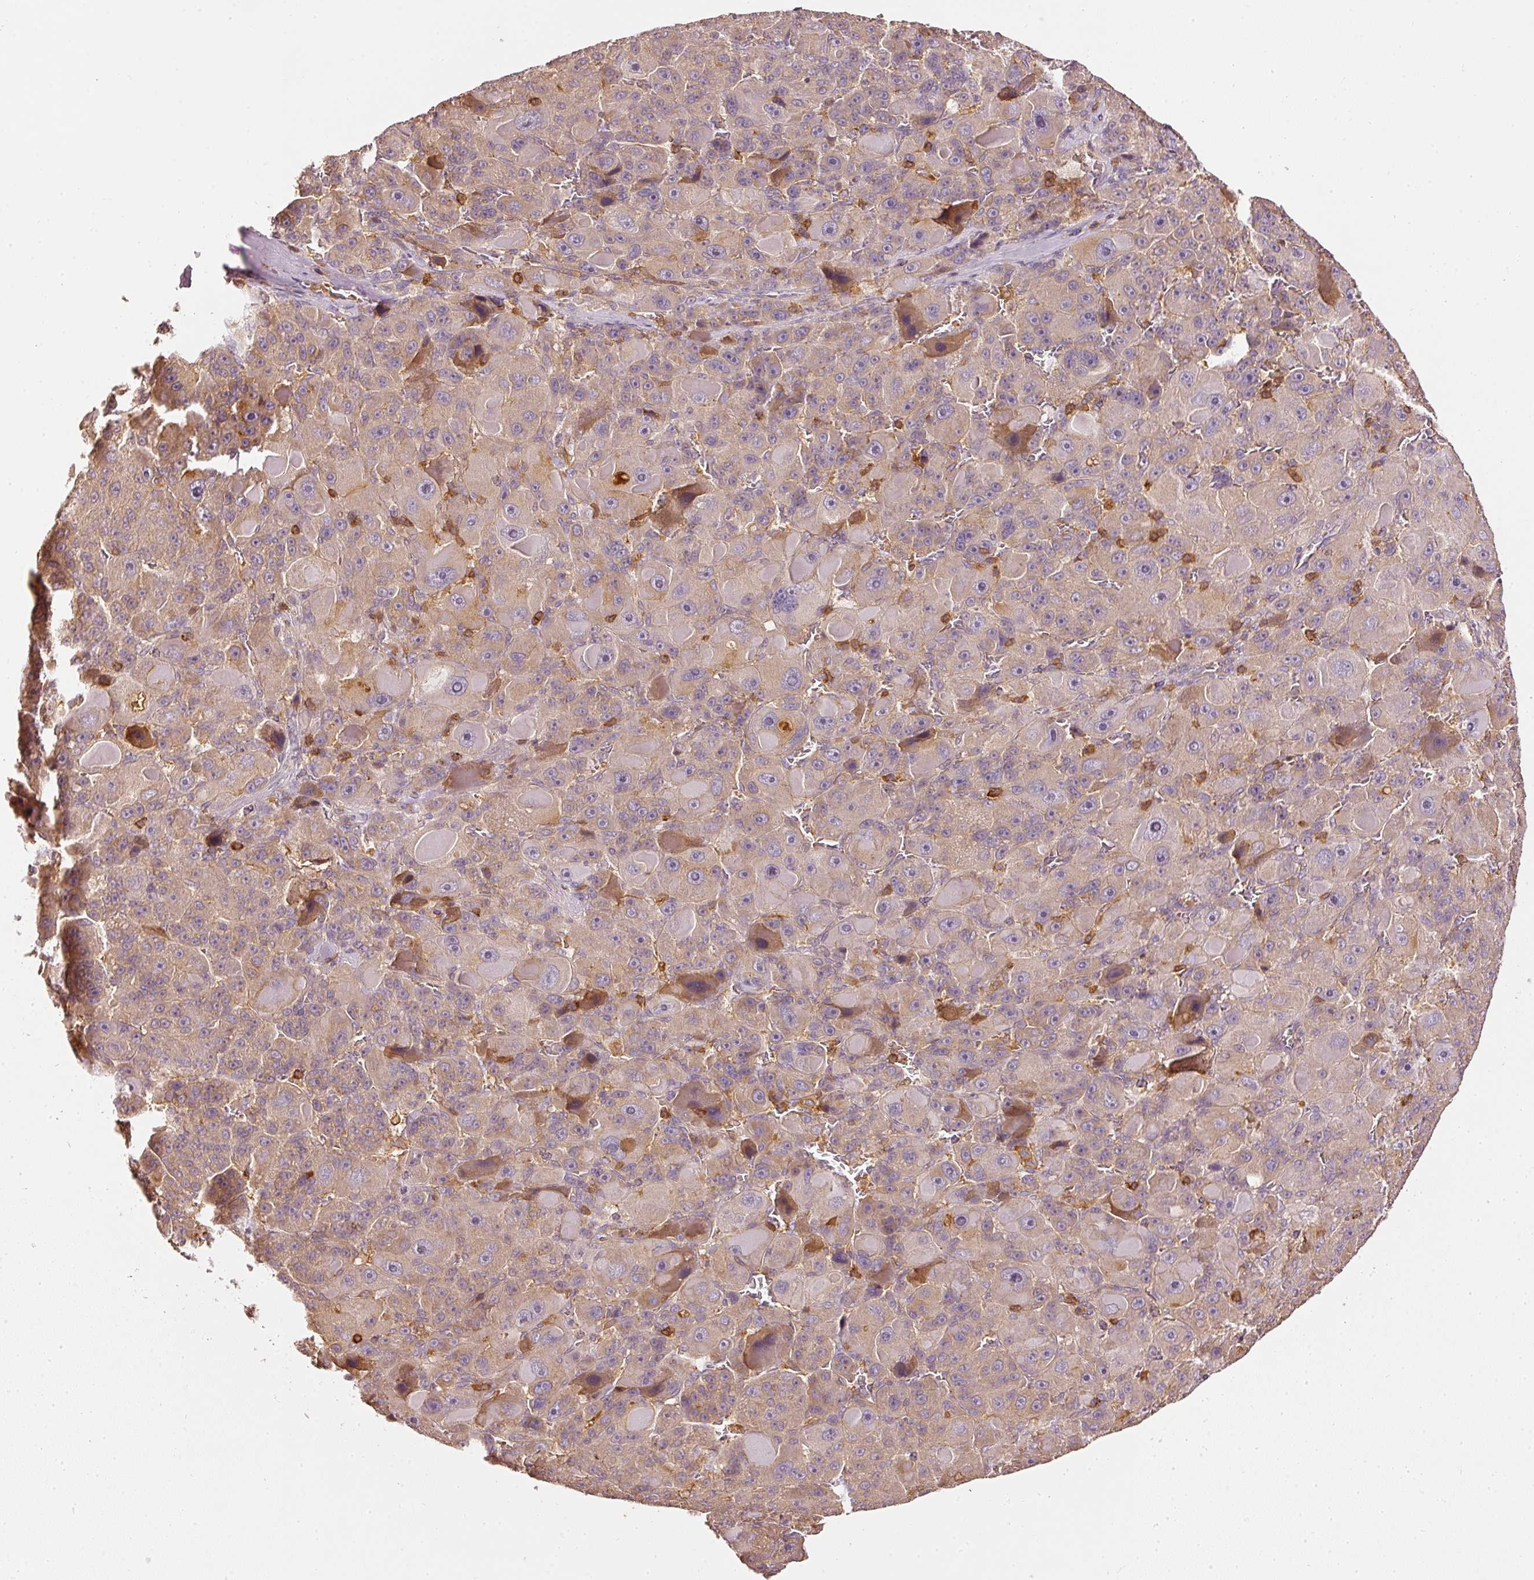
{"staining": {"intensity": "weak", "quantity": "25%-75%", "location": "cytoplasmic/membranous"}, "tissue": "liver cancer", "cell_type": "Tumor cells", "image_type": "cancer", "snomed": [{"axis": "morphology", "description": "Carcinoma, Hepatocellular, NOS"}, {"axis": "topography", "description": "Liver"}], "caption": "The micrograph displays staining of liver hepatocellular carcinoma, revealing weak cytoplasmic/membranous protein staining (brown color) within tumor cells. The protein is shown in brown color, while the nuclei are stained blue.", "gene": "EVL", "patient": {"sex": "male", "age": 76}}